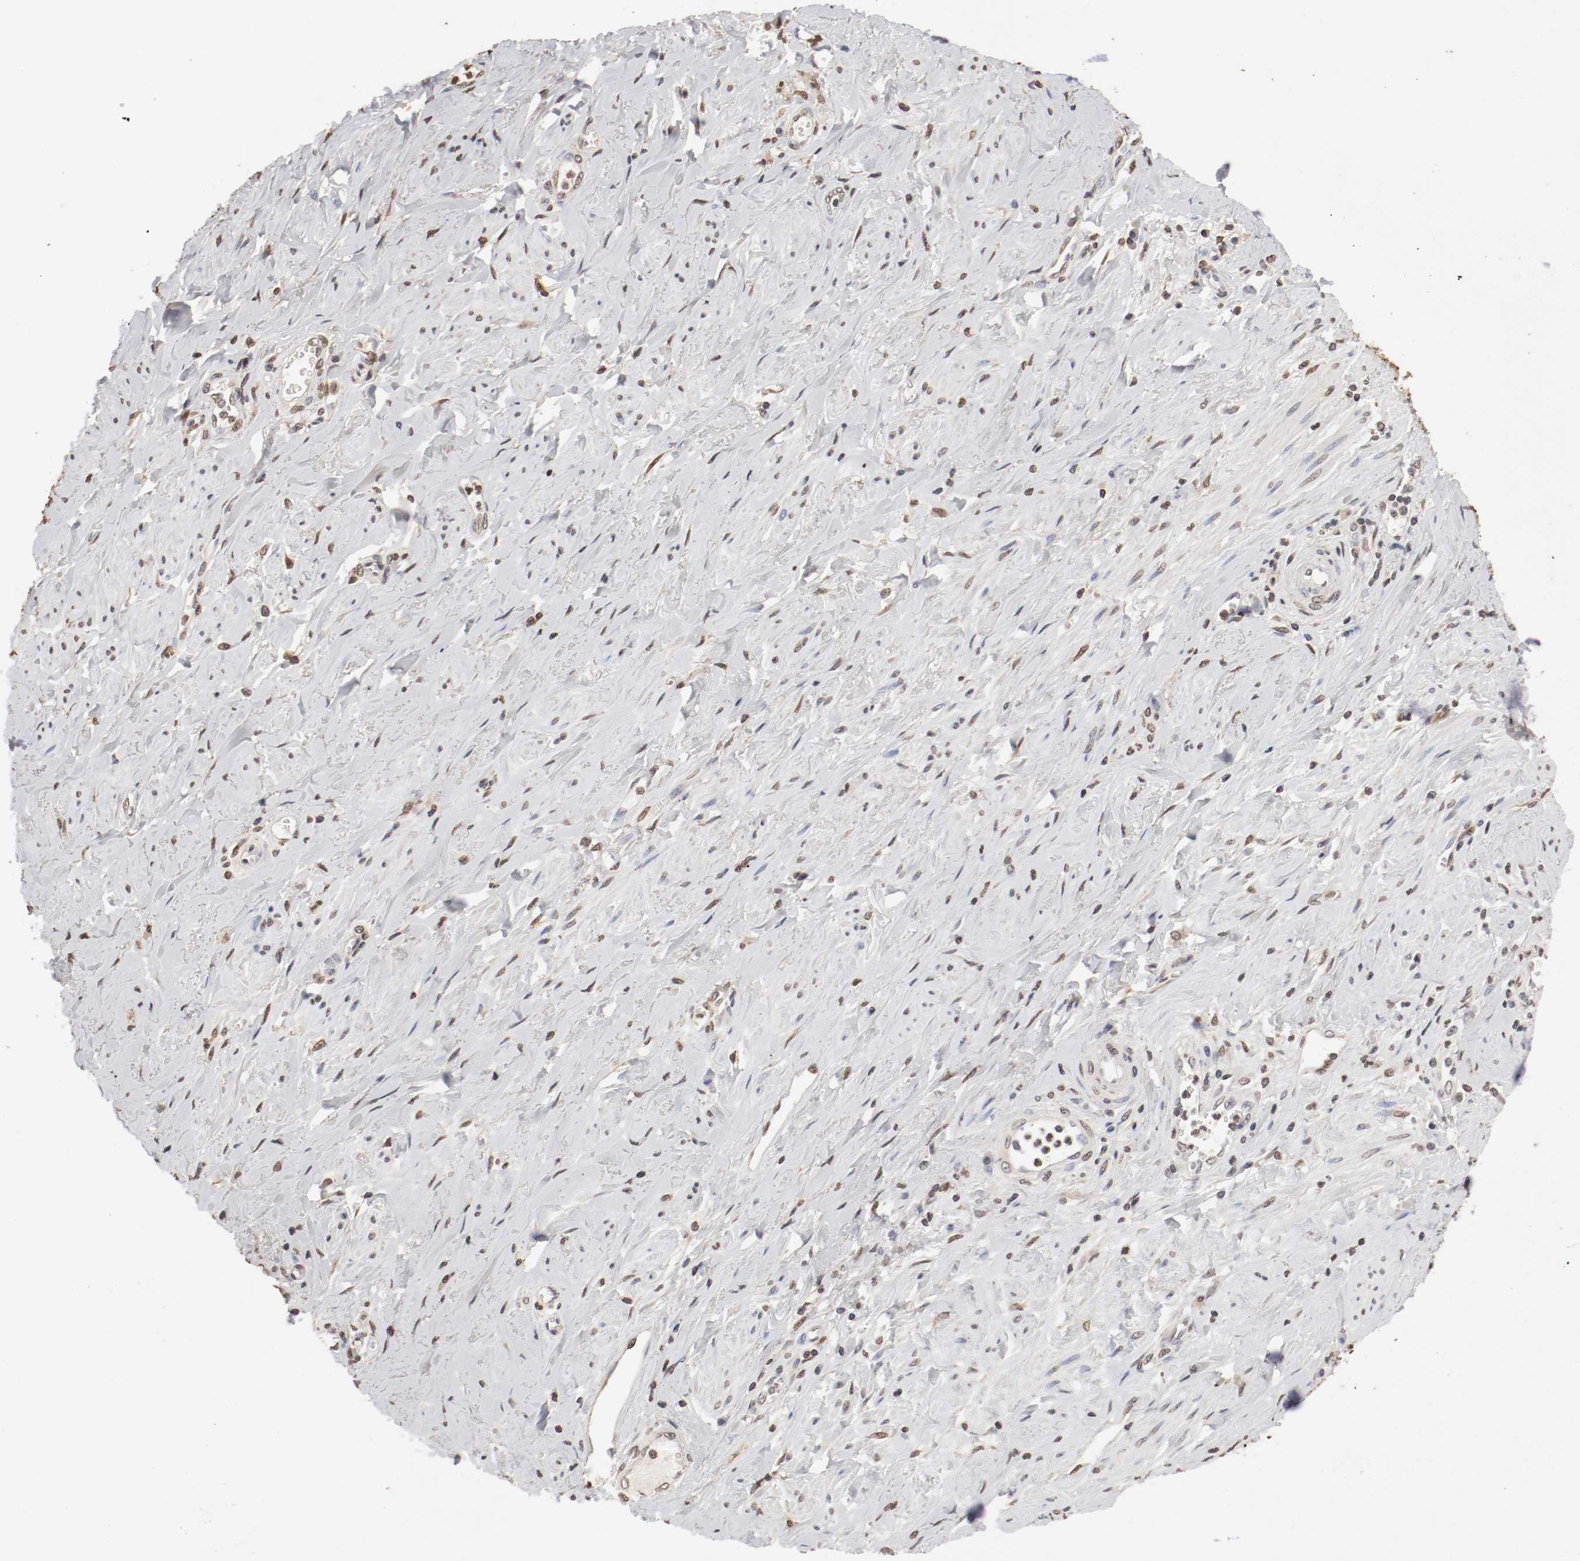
{"staining": {"intensity": "weak", "quantity": "<25%", "location": "cytoplasmic/membranous,nuclear"}, "tissue": "cervical cancer", "cell_type": "Tumor cells", "image_type": "cancer", "snomed": [{"axis": "morphology", "description": "Squamous cell carcinoma, NOS"}, {"axis": "topography", "description": "Cervix"}], "caption": "Histopathology image shows no significant protein positivity in tumor cells of cervical cancer.", "gene": "WASL", "patient": {"sex": "female", "age": 53}}